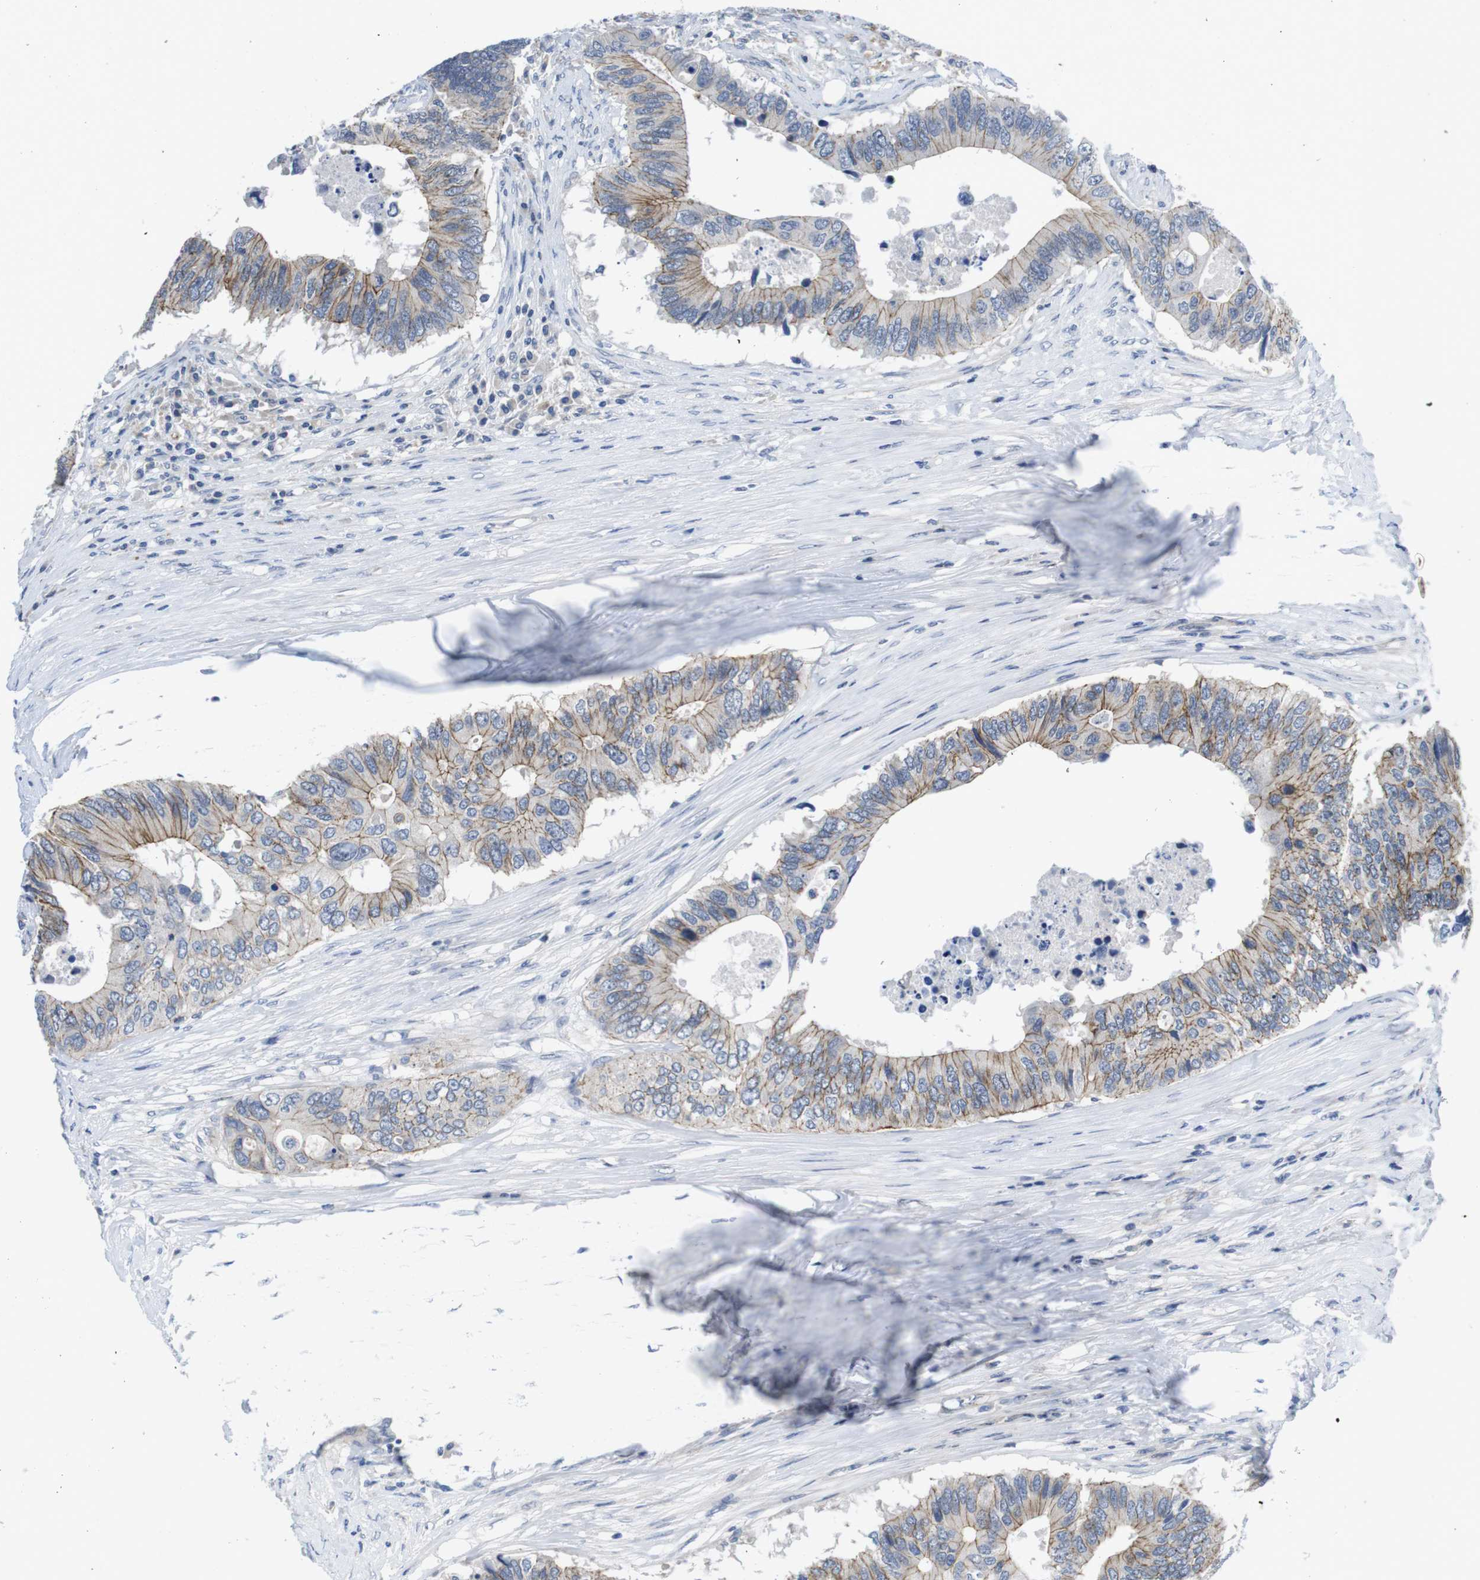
{"staining": {"intensity": "moderate", "quantity": ">75%", "location": "cytoplasmic/membranous"}, "tissue": "colorectal cancer", "cell_type": "Tumor cells", "image_type": "cancer", "snomed": [{"axis": "morphology", "description": "Adenocarcinoma, NOS"}, {"axis": "topography", "description": "Colon"}], "caption": "Approximately >75% of tumor cells in human adenocarcinoma (colorectal) exhibit moderate cytoplasmic/membranous protein expression as visualized by brown immunohistochemical staining.", "gene": "SCRIB", "patient": {"sex": "male", "age": 71}}